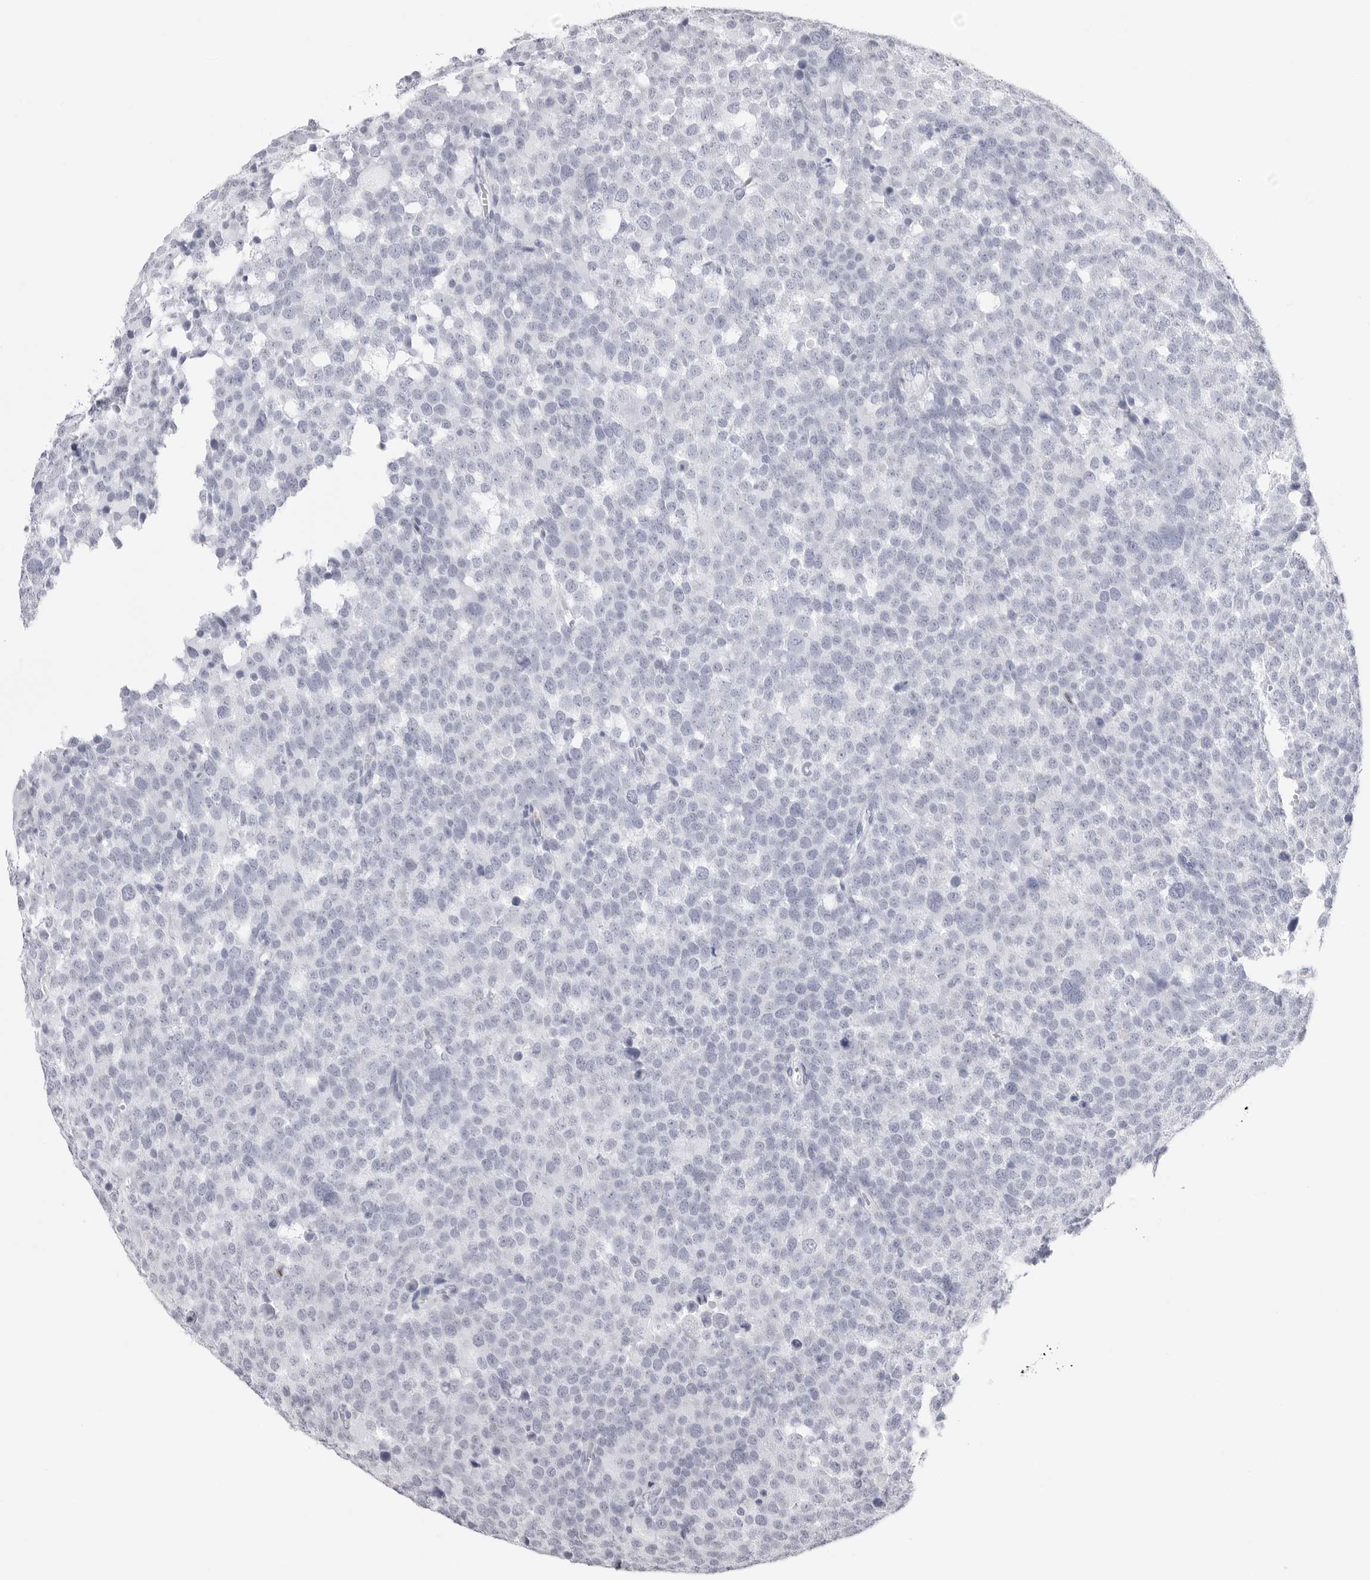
{"staining": {"intensity": "negative", "quantity": "none", "location": "none"}, "tissue": "testis cancer", "cell_type": "Tumor cells", "image_type": "cancer", "snomed": [{"axis": "morphology", "description": "Seminoma, NOS"}, {"axis": "topography", "description": "Testis"}], "caption": "Tumor cells show no significant protein staining in seminoma (testis).", "gene": "TSSK1B", "patient": {"sex": "male", "age": 71}}